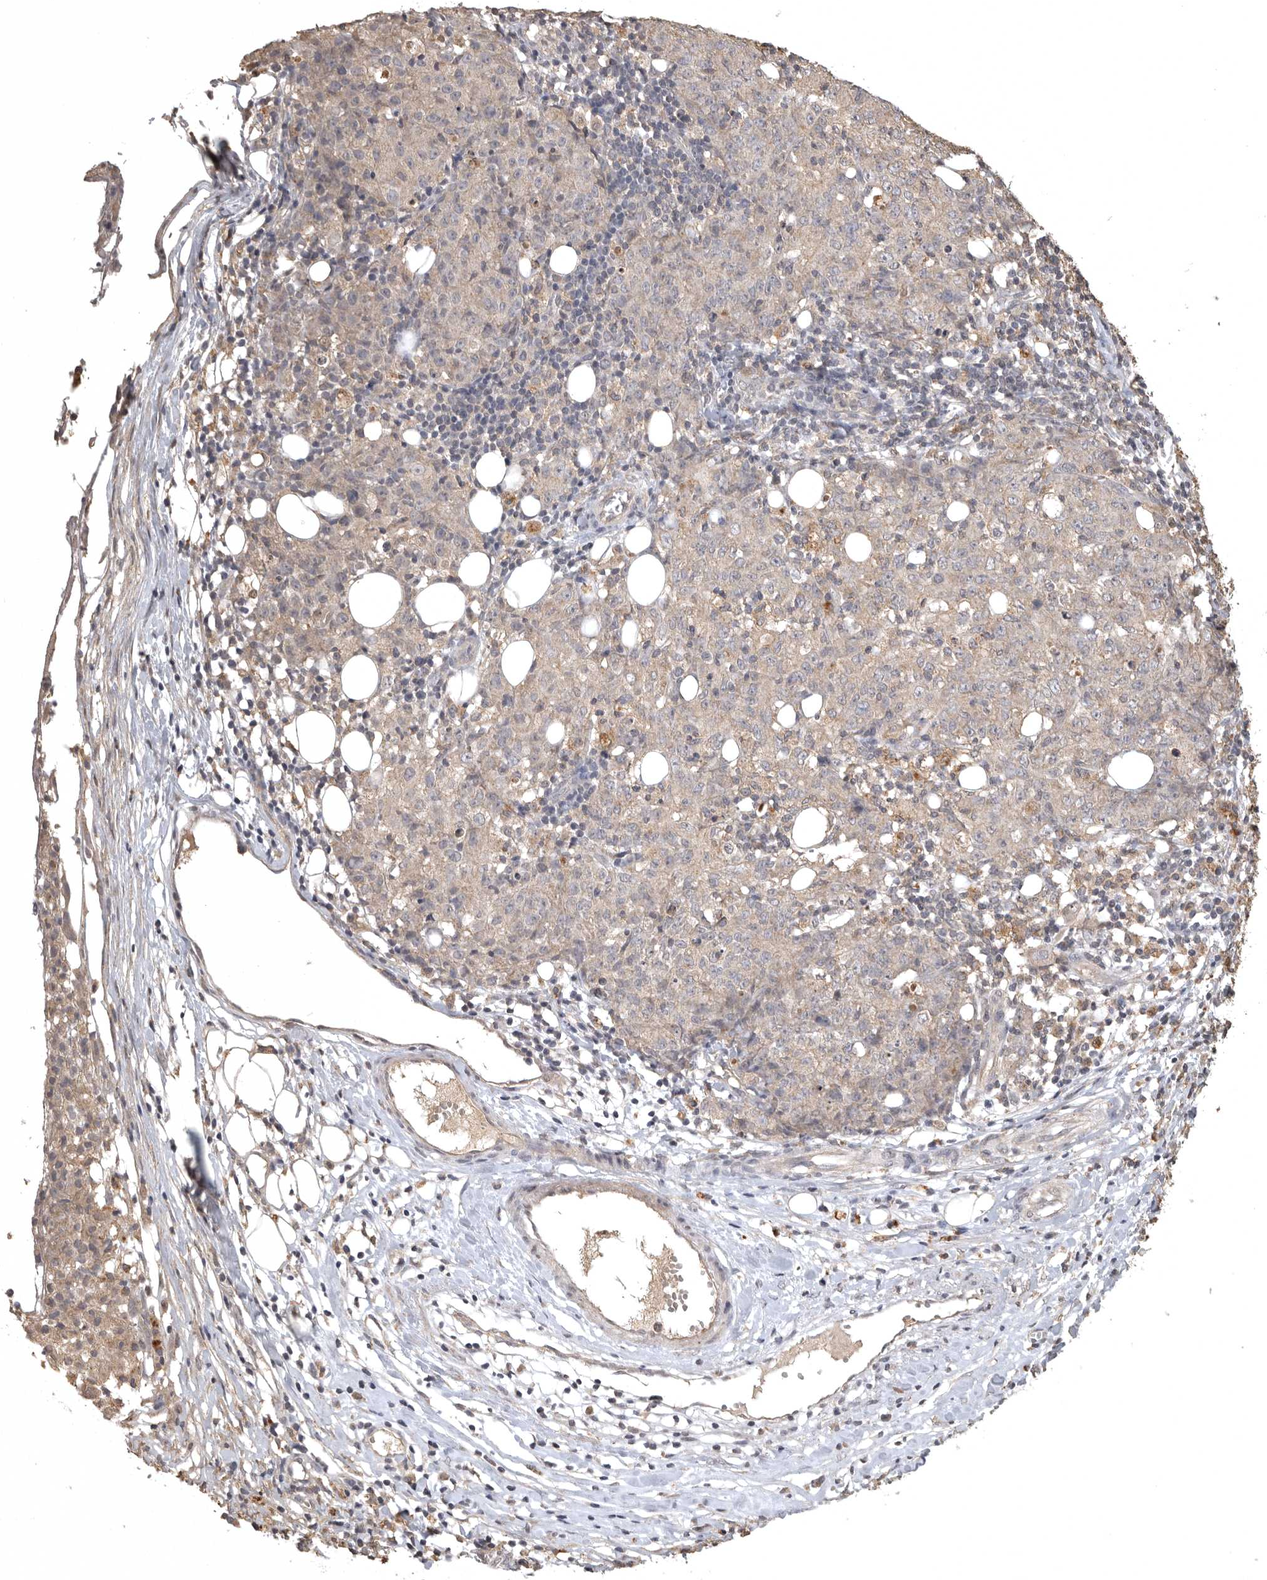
{"staining": {"intensity": "weak", "quantity": "25%-75%", "location": "cytoplasmic/membranous"}, "tissue": "ovarian cancer", "cell_type": "Tumor cells", "image_type": "cancer", "snomed": [{"axis": "morphology", "description": "Carcinoma, endometroid"}, {"axis": "topography", "description": "Ovary"}], "caption": "Immunohistochemistry (DAB (3,3'-diaminobenzidine)) staining of human ovarian endometroid carcinoma exhibits weak cytoplasmic/membranous protein expression in approximately 25%-75% of tumor cells.", "gene": "ADAMTS4", "patient": {"sex": "female", "age": 42}}